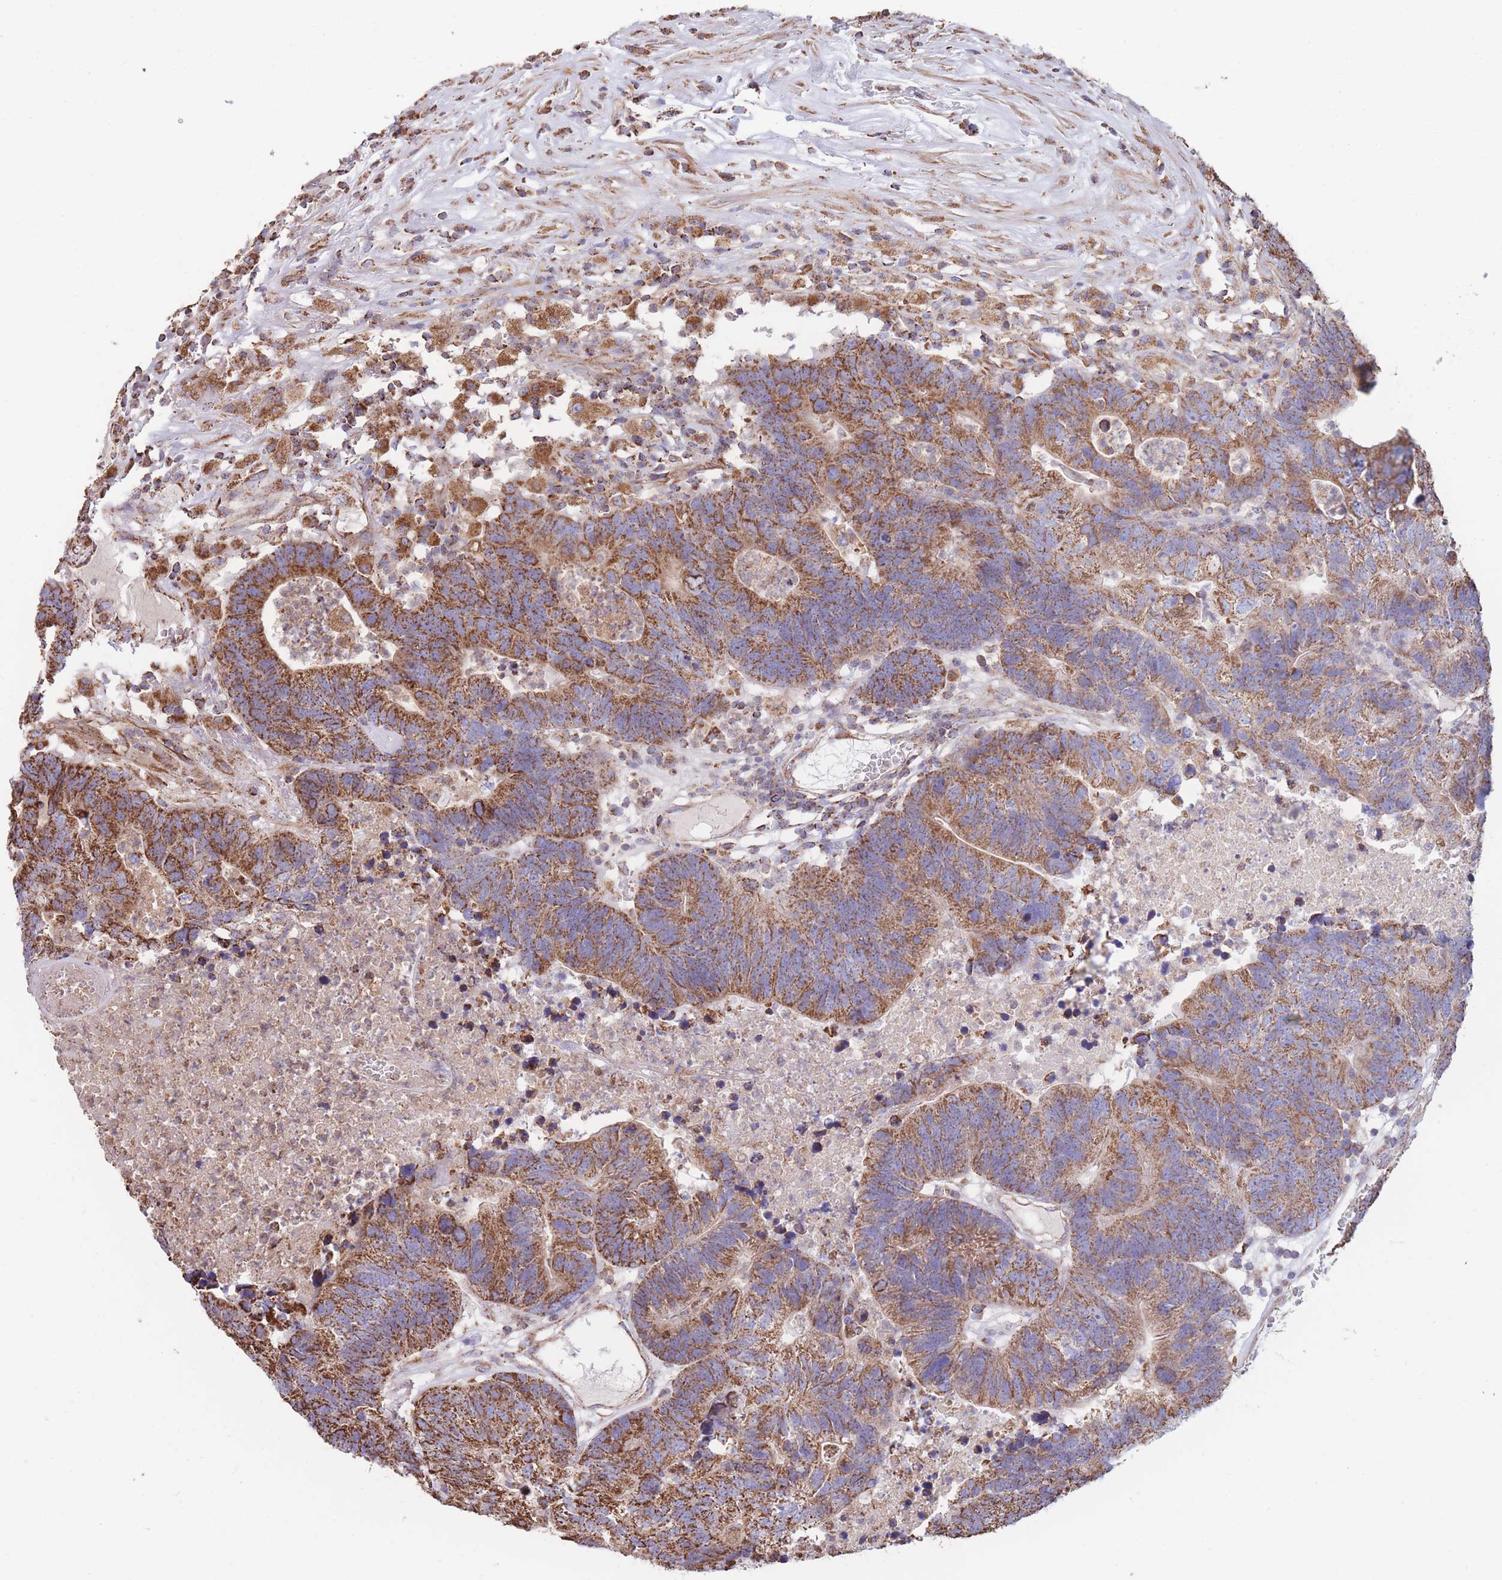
{"staining": {"intensity": "strong", "quantity": ">75%", "location": "cytoplasmic/membranous"}, "tissue": "colorectal cancer", "cell_type": "Tumor cells", "image_type": "cancer", "snomed": [{"axis": "morphology", "description": "Adenocarcinoma, NOS"}, {"axis": "topography", "description": "Colon"}], "caption": "Strong cytoplasmic/membranous positivity is identified in about >75% of tumor cells in colorectal adenocarcinoma.", "gene": "FKBP8", "patient": {"sex": "female", "age": 48}}